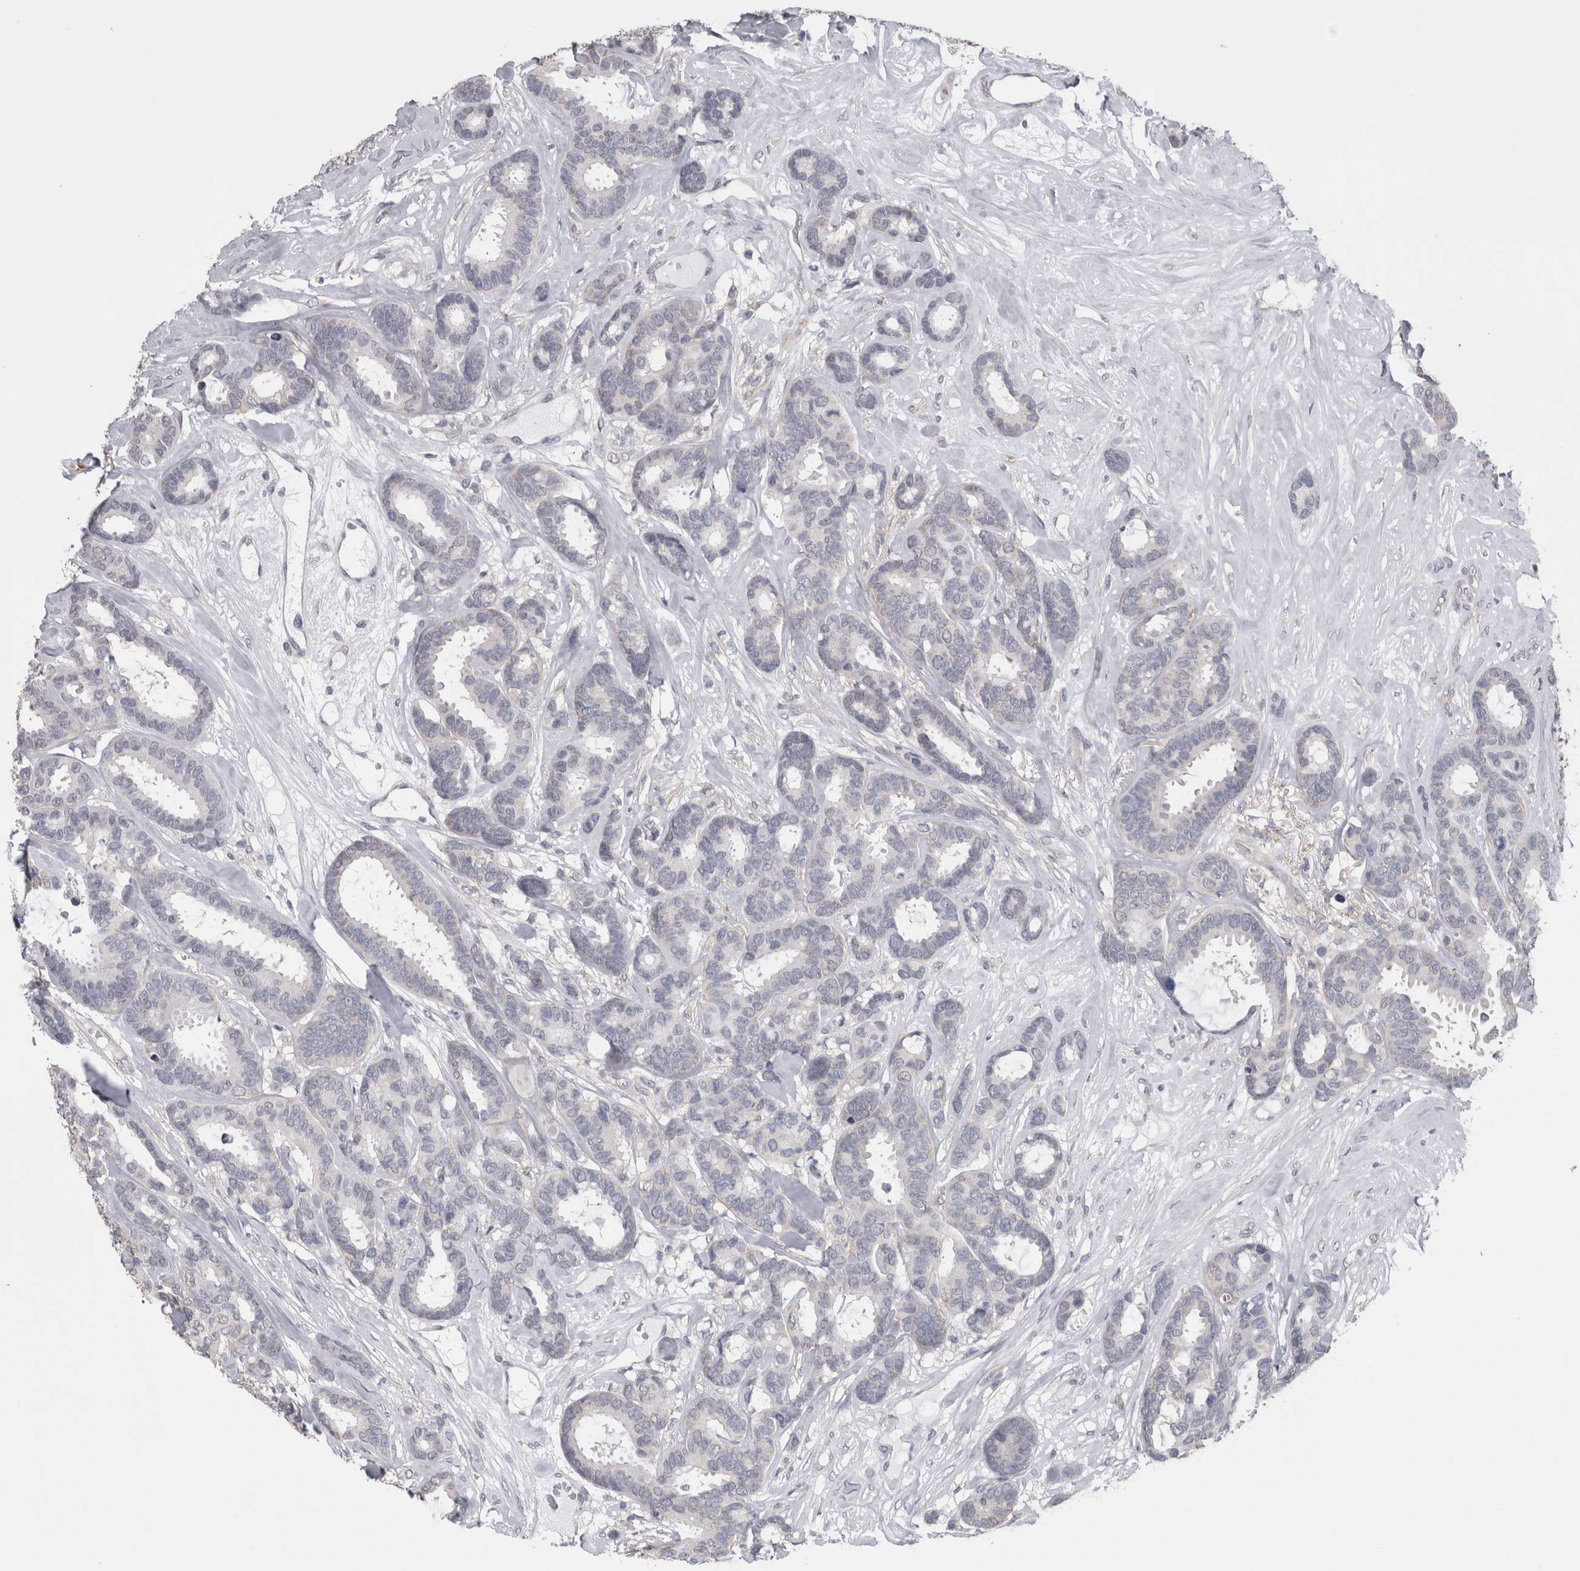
{"staining": {"intensity": "negative", "quantity": "none", "location": "none"}, "tissue": "breast cancer", "cell_type": "Tumor cells", "image_type": "cancer", "snomed": [{"axis": "morphology", "description": "Duct carcinoma"}, {"axis": "topography", "description": "Breast"}], "caption": "Tumor cells are negative for protein expression in human intraductal carcinoma (breast).", "gene": "DDX6", "patient": {"sex": "female", "age": 87}}